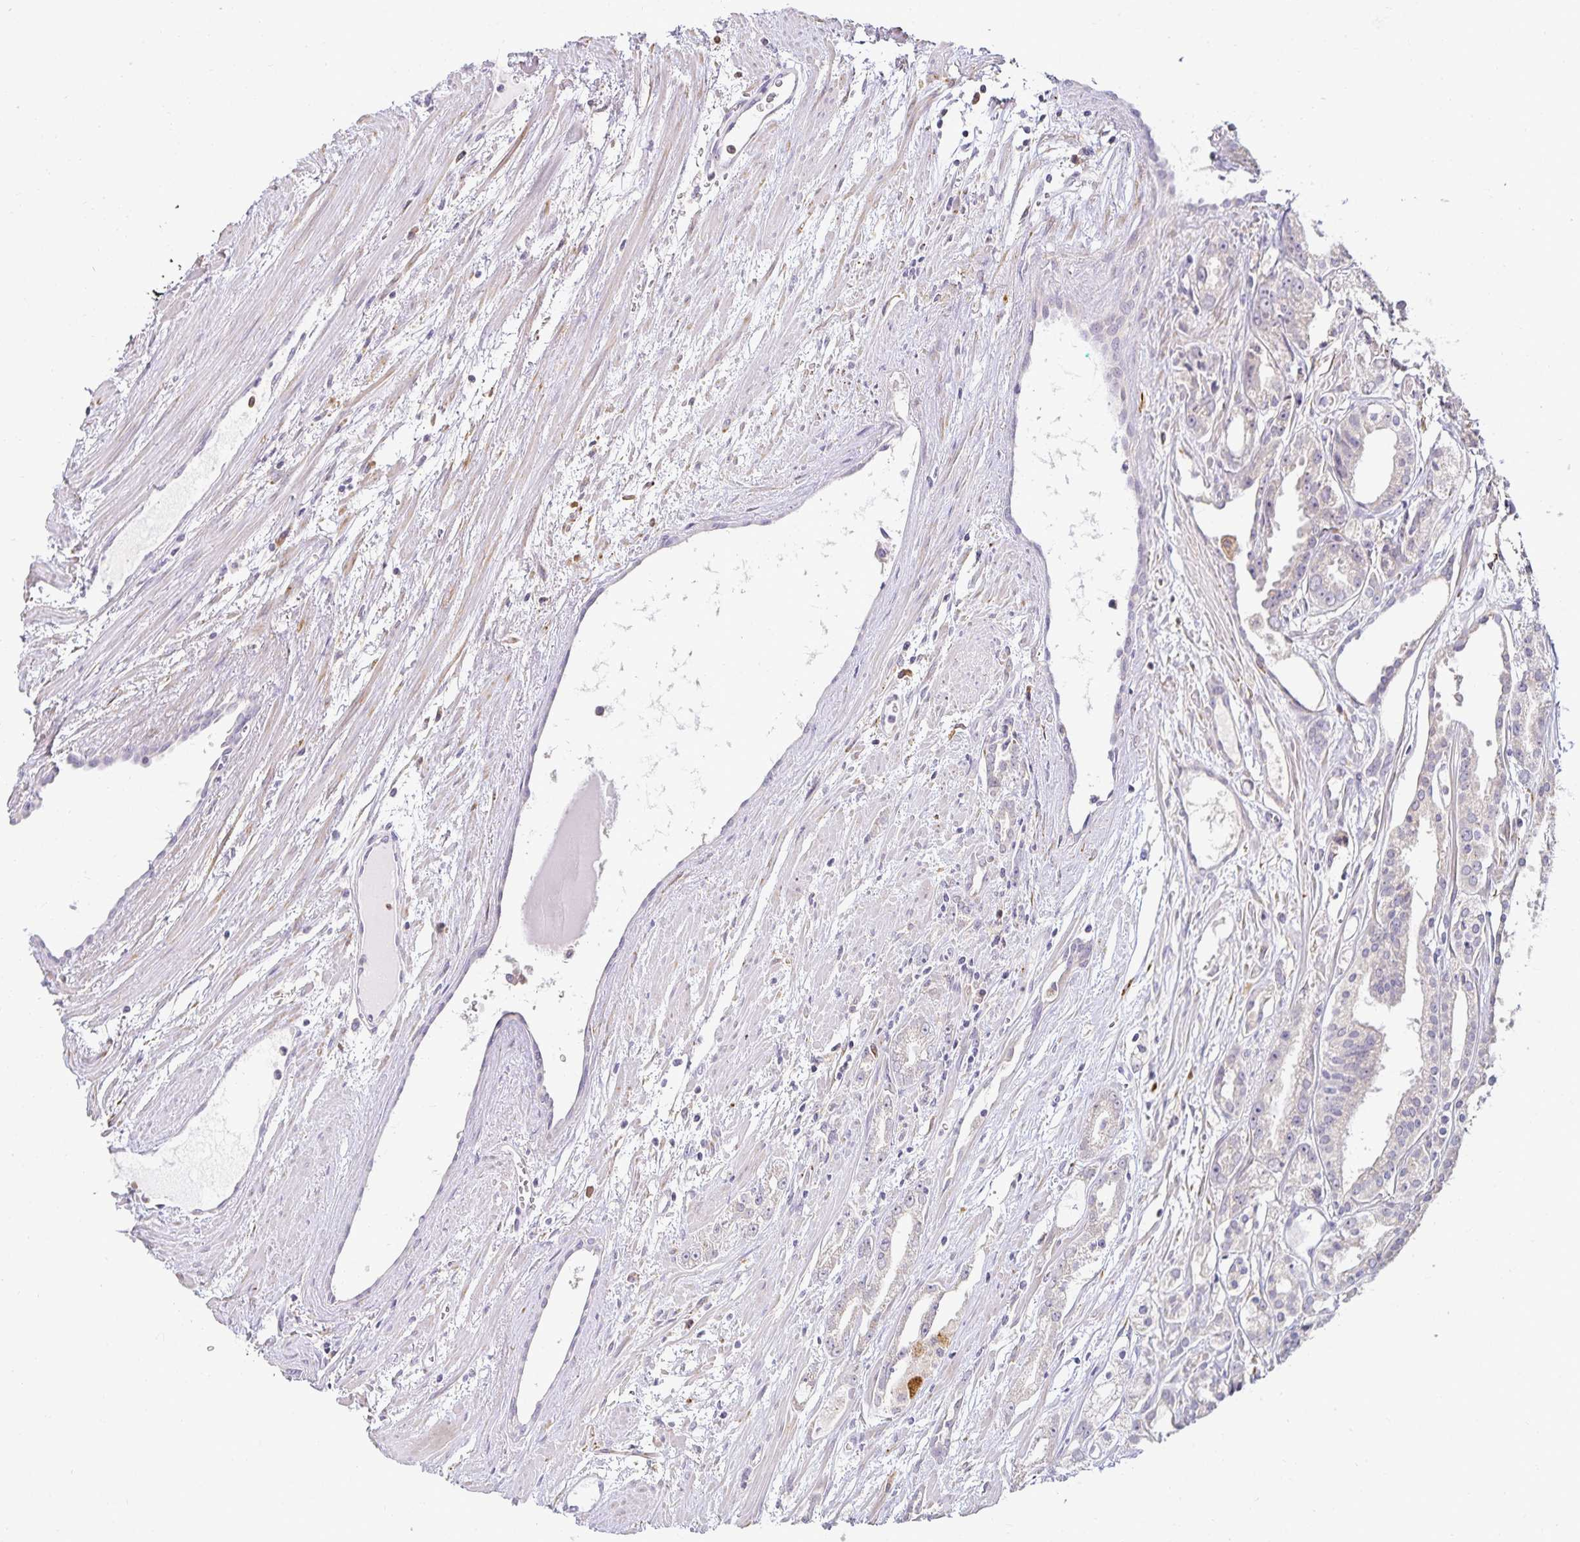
{"staining": {"intensity": "negative", "quantity": "none", "location": "none"}, "tissue": "prostate cancer", "cell_type": "Tumor cells", "image_type": "cancer", "snomed": [{"axis": "morphology", "description": "Adenocarcinoma, High grade"}, {"axis": "topography", "description": "Prostate"}], "caption": "Histopathology image shows no protein expression in tumor cells of prostate cancer (high-grade adenocarcinoma) tissue.", "gene": "GP2", "patient": {"sex": "male", "age": 68}}